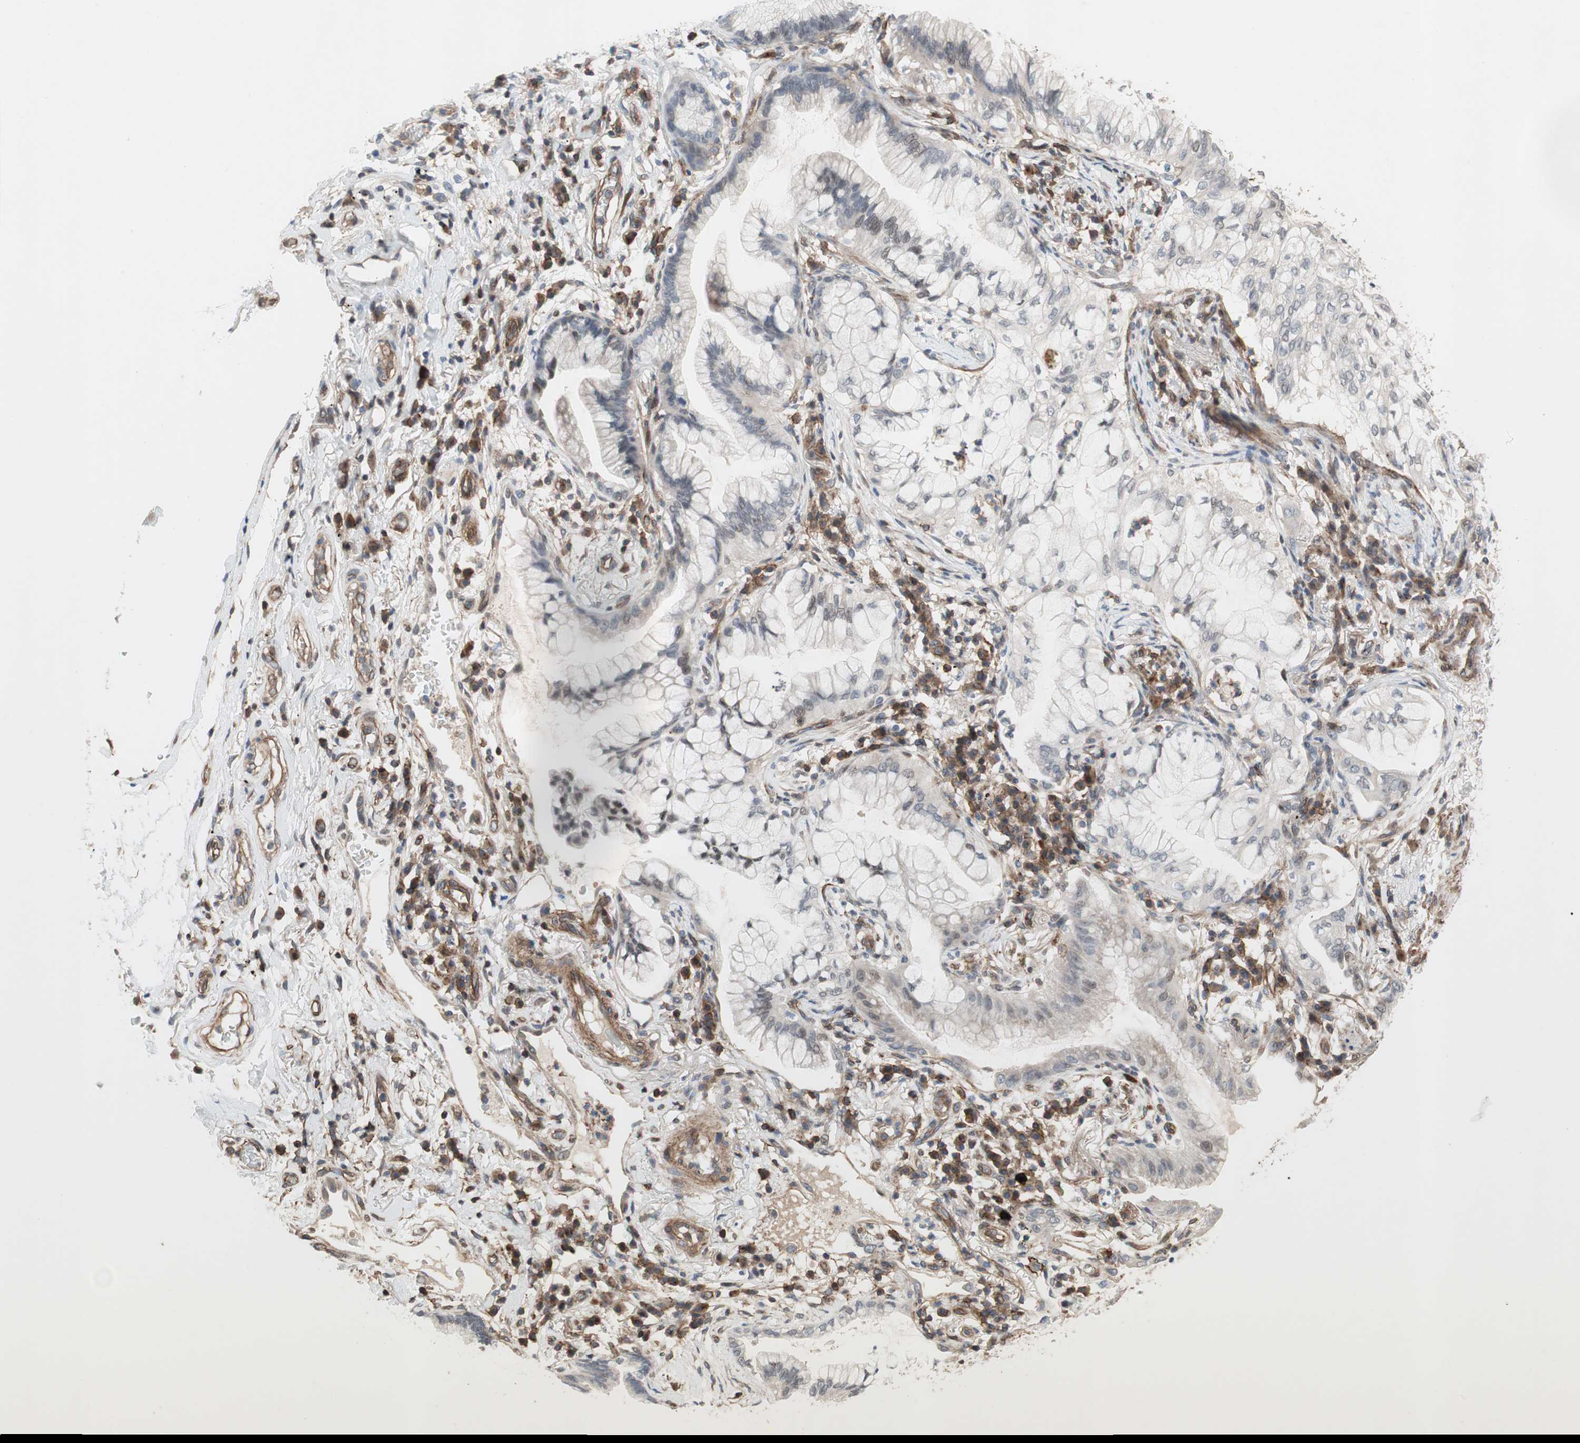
{"staining": {"intensity": "weak", "quantity": "<25%", "location": "cytoplasmic/membranous,nuclear"}, "tissue": "lung cancer", "cell_type": "Tumor cells", "image_type": "cancer", "snomed": [{"axis": "morphology", "description": "Adenocarcinoma, NOS"}, {"axis": "topography", "description": "Lung"}], "caption": "Lung adenocarcinoma was stained to show a protein in brown. There is no significant positivity in tumor cells.", "gene": "GRHL1", "patient": {"sex": "female", "age": 70}}